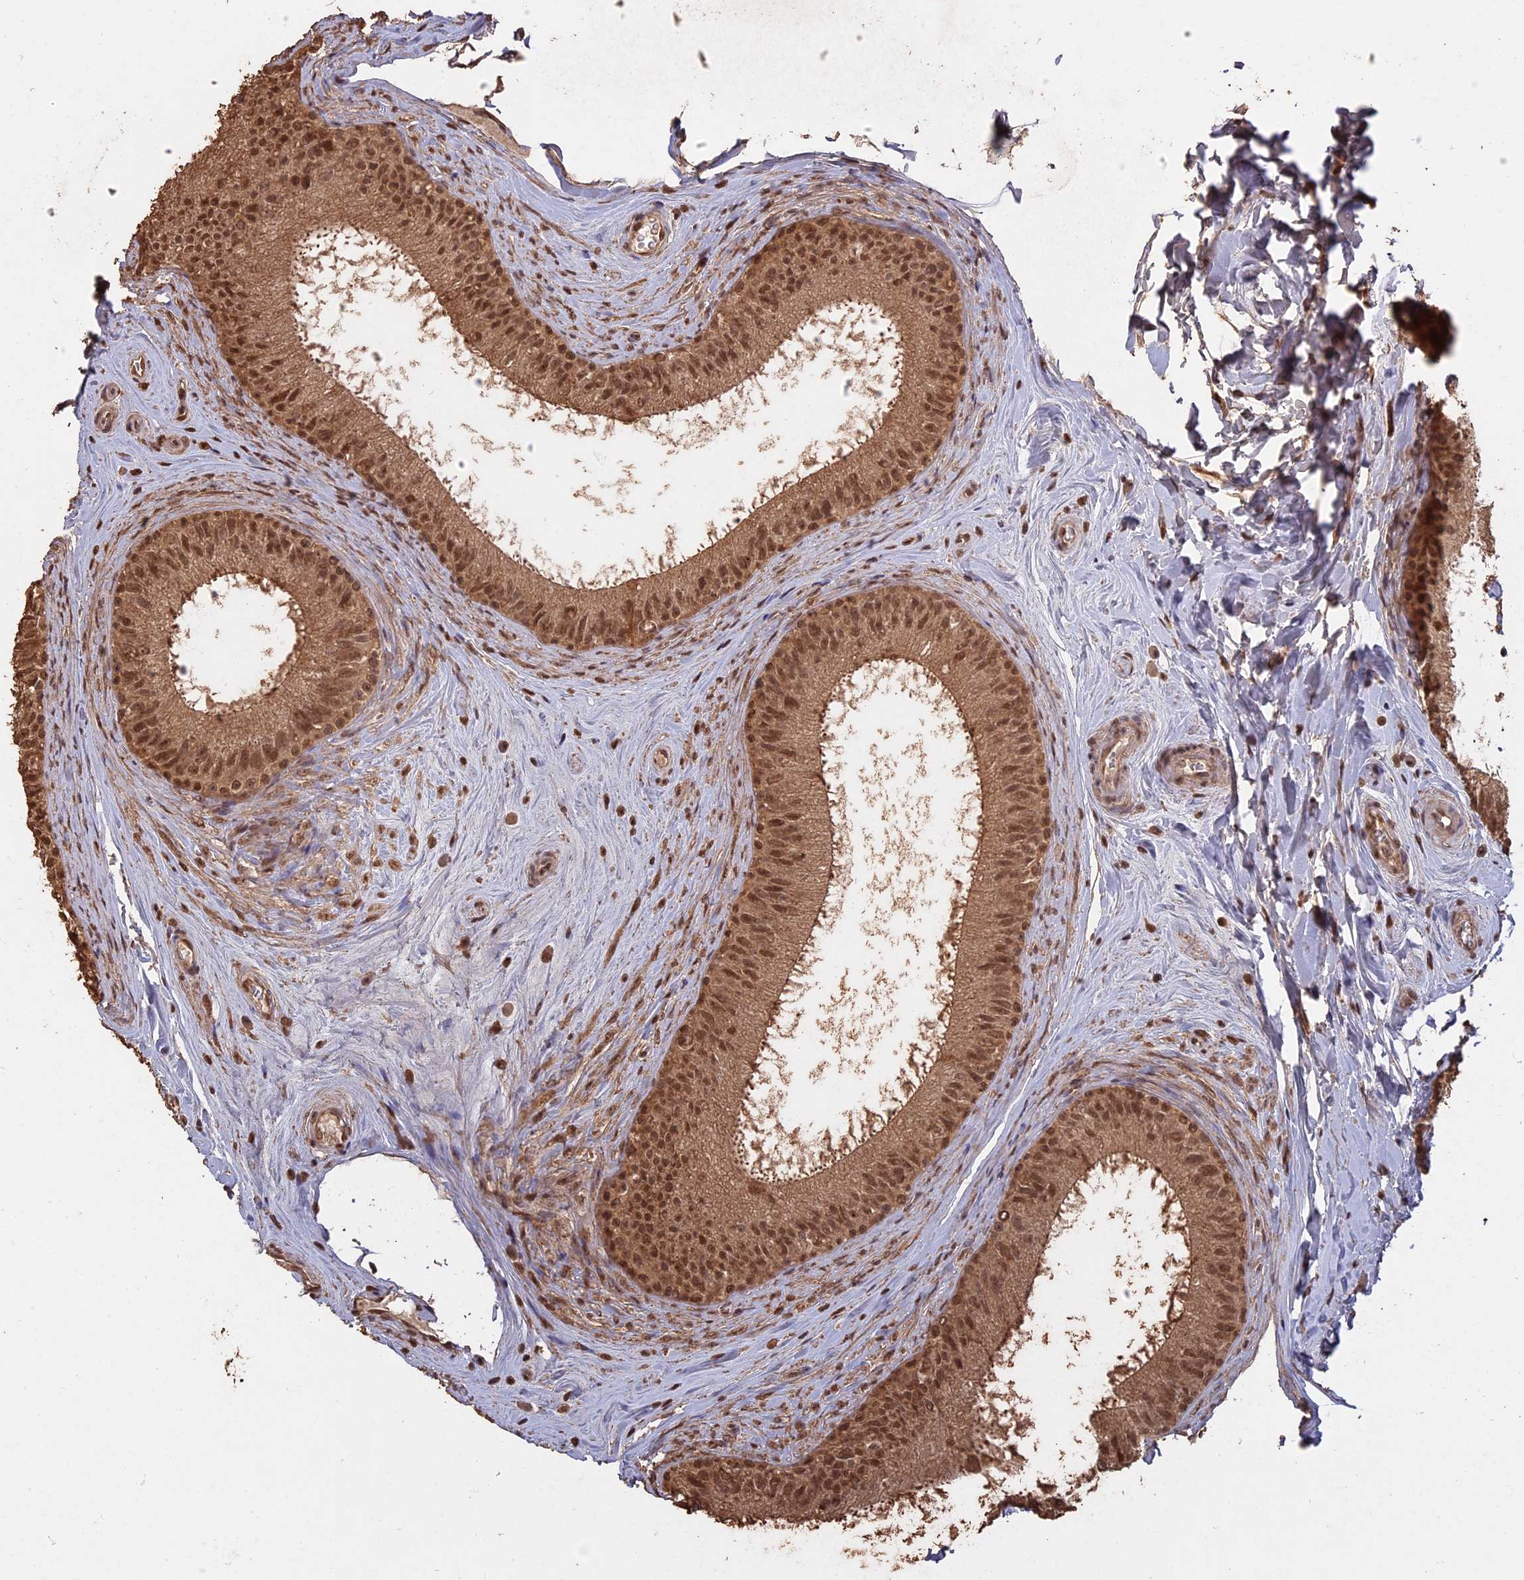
{"staining": {"intensity": "moderate", "quantity": ">75%", "location": "cytoplasmic/membranous,nuclear"}, "tissue": "epididymis", "cell_type": "Glandular cells", "image_type": "normal", "snomed": [{"axis": "morphology", "description": "Normal tissue, NOS"}, {"axis": "topography", "description": "Epididymis"}], "caption": "Protein staining of normal epididymis shows moderate cytoplasmic/membranous,nuclear expression in about >75% of glandular cells. (DAB (3,3'-diaminobenzidine) IHC, brown staining for protein, blue staining for nuclei).", "gene": "PSMC6", "patient": {"sex": "male", "age": 33}}